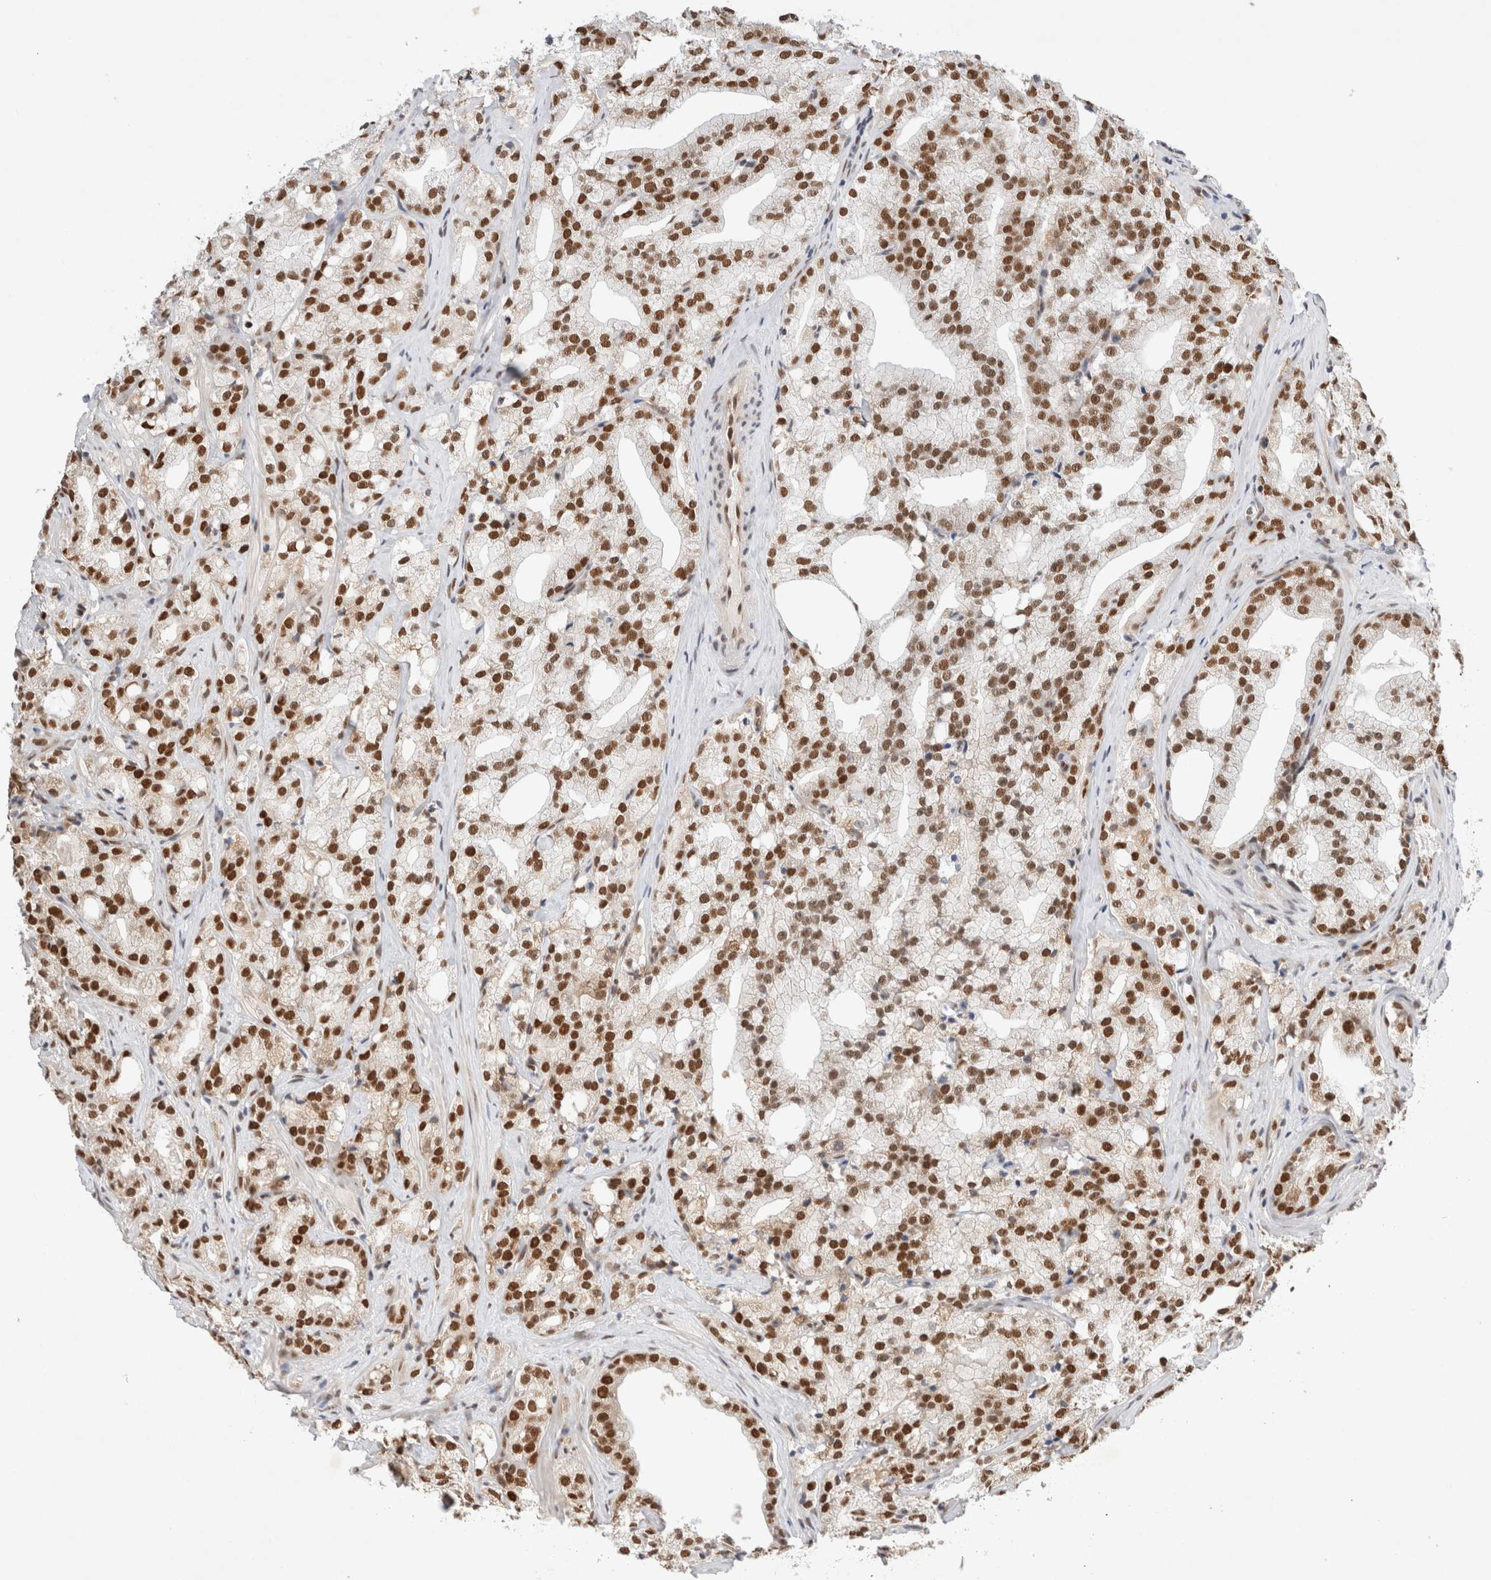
{"staining": {"intensity": "strong", "quantity": ">75%", "location": "nuclear"}, "tissue": "prostate cancer", "cell_type": "Tumor cells", "image_type": "cancer", "snomed": [{"axis": "morphology", "description": "Adenocarcinoma, High grade"}, {"axis": "topography", "description": "Prostate"}], "caption": "DAB (3,3'-diaminobenzidine) immunohistochemical staining of prostate adenocarcinoma (high-grade) exhibits strong nuclear protein staining in approximately >75% of tumor cells. (DAB IHC, brown staining for protein, blue staining for nuclei).", "gene": "GTF2I", "patient": {"sex": "male", "age": 64}}